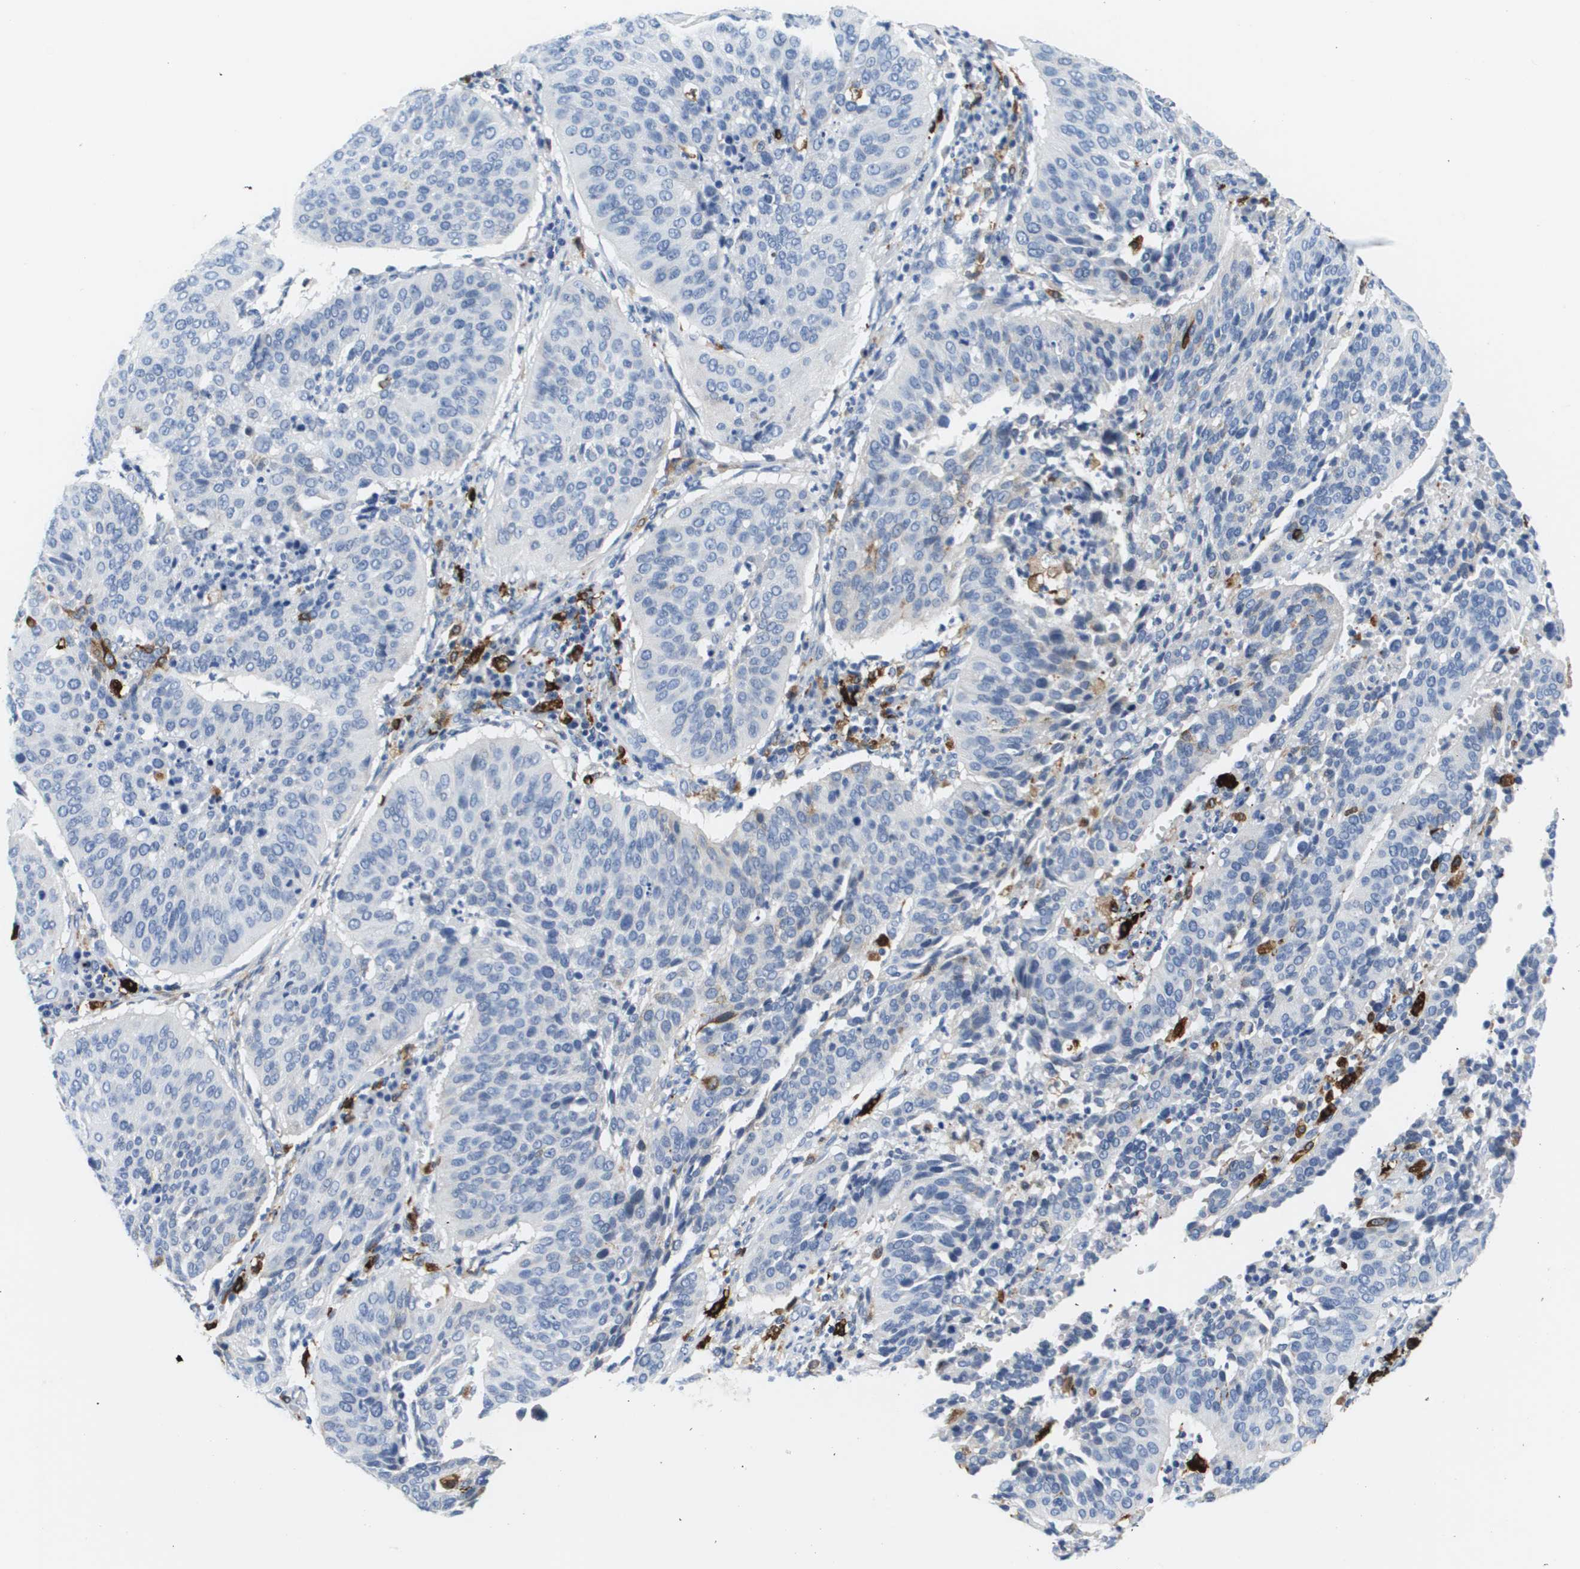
{"staining": {"intensity": "negative", "quantity": "none", "location": "none"}, "tissue": "cervical cancer", "cell_type": "Tumor cells", "image_type": "cancer", "snomed": [{"axis": "morphology", "description": "Normal tissue, NOS"}, {"axis": "morphology", "description": "Squamous cell carcinoma, NOS"}, {"axis": "topography", "description": "Cervix"}], "caption": "Immunohistochemical staining of human cervical squamous cell carcinoma exhibits no significant staining in tumor cells. Nuclei are stained in blue.", "gene": "HMOX1", "patient": {"sex": "female", "age": 39}}